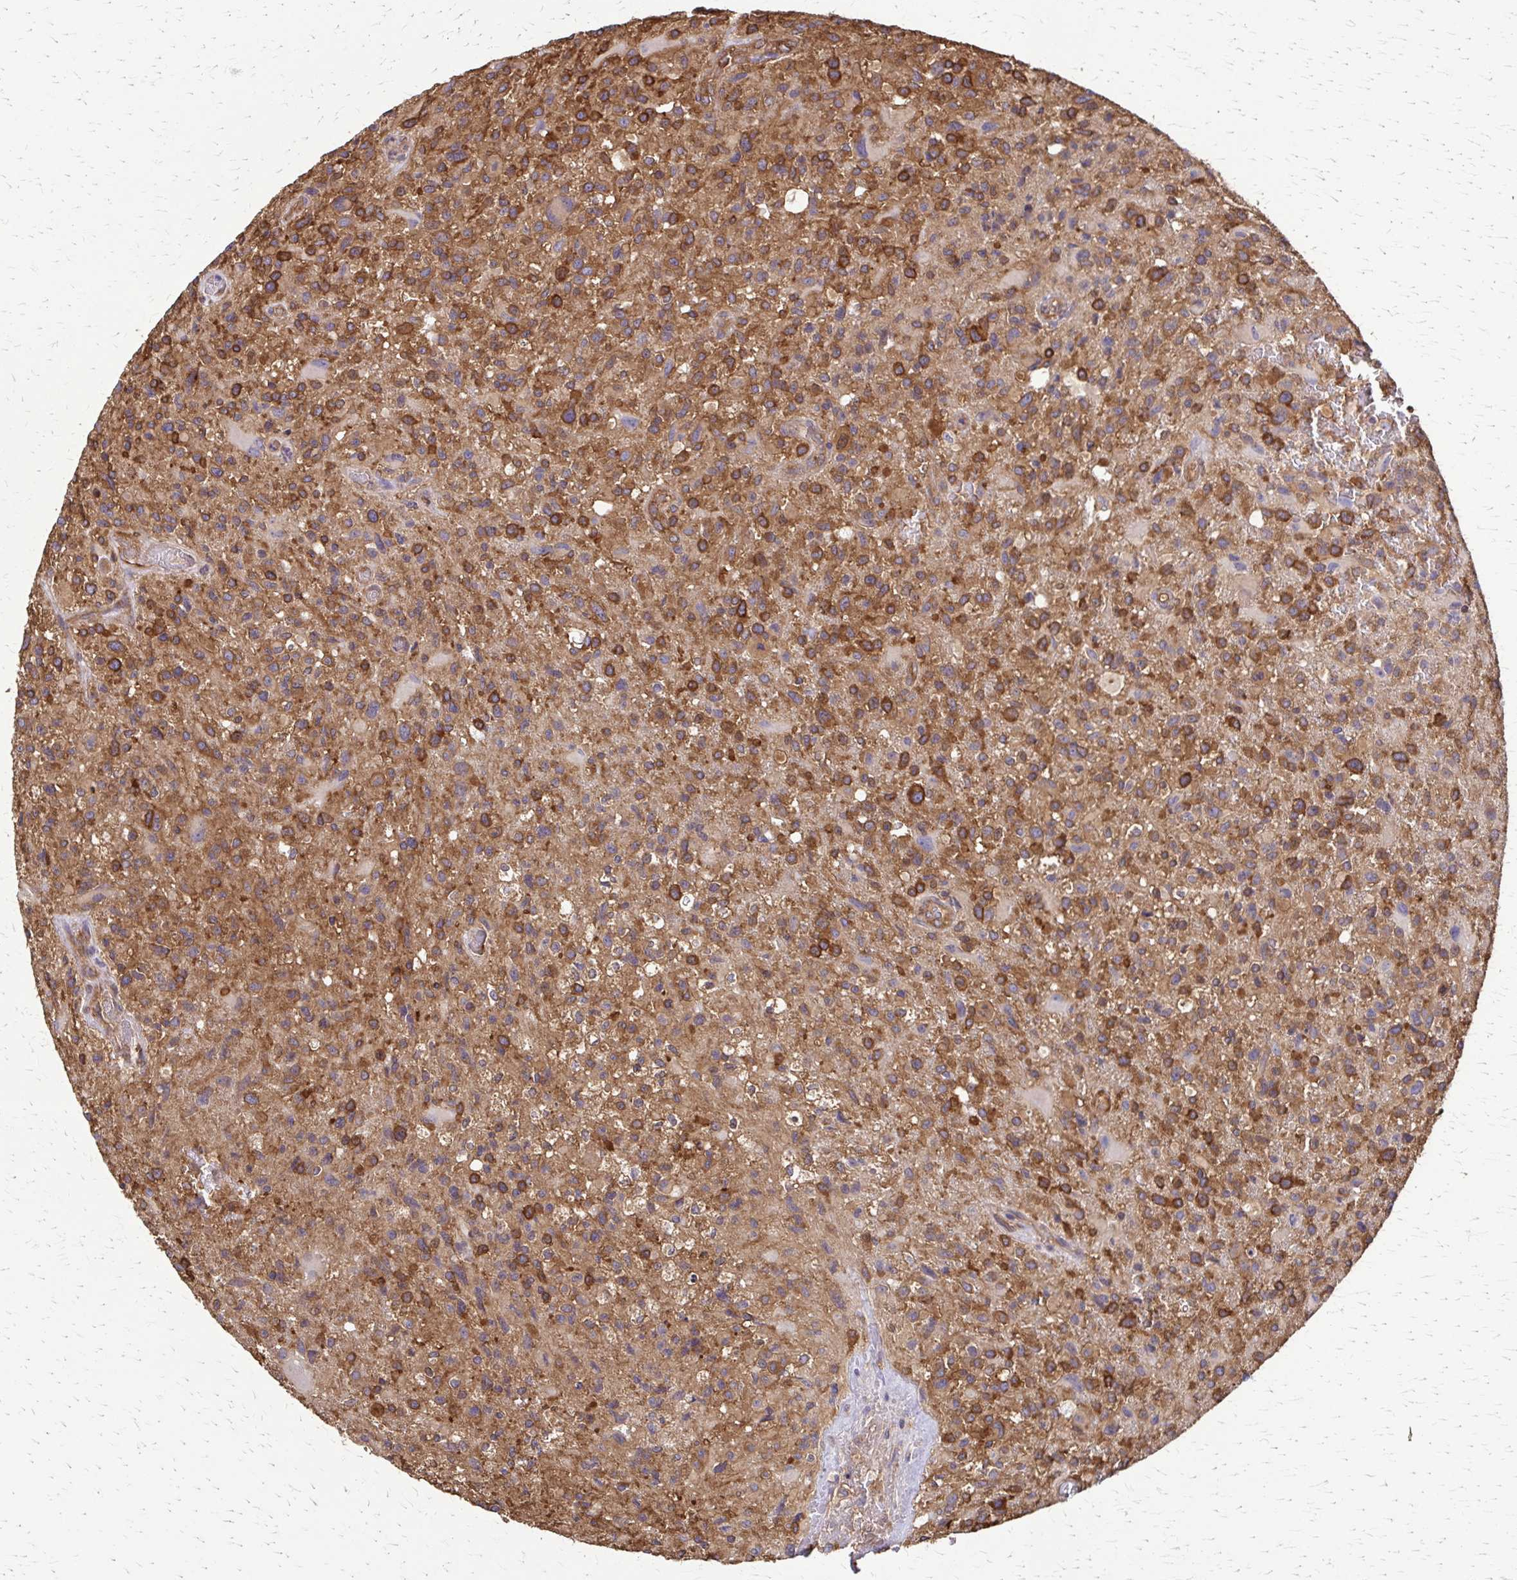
{"staining": {"intensity": "moderate", "quantity": ">75%", "location": "cytoplasmic/membranous"}, "tissue": "glioma", "cell_type": "Tumor cells", "image_type": "cancer", "snomed": [{"axis": "morphology", "description": "Glioma, malignant, High grade"}, {"axis": "topography", "description": "Brain"}], "caption": "This is a micrograph of immunohistochemistry (IHC) staining of glioma, which shows moderate staining in the cytoplasmic/membranous of tumor cells.", "gene": "EEF2", "patient": {"sex": "male", "age": 63}}